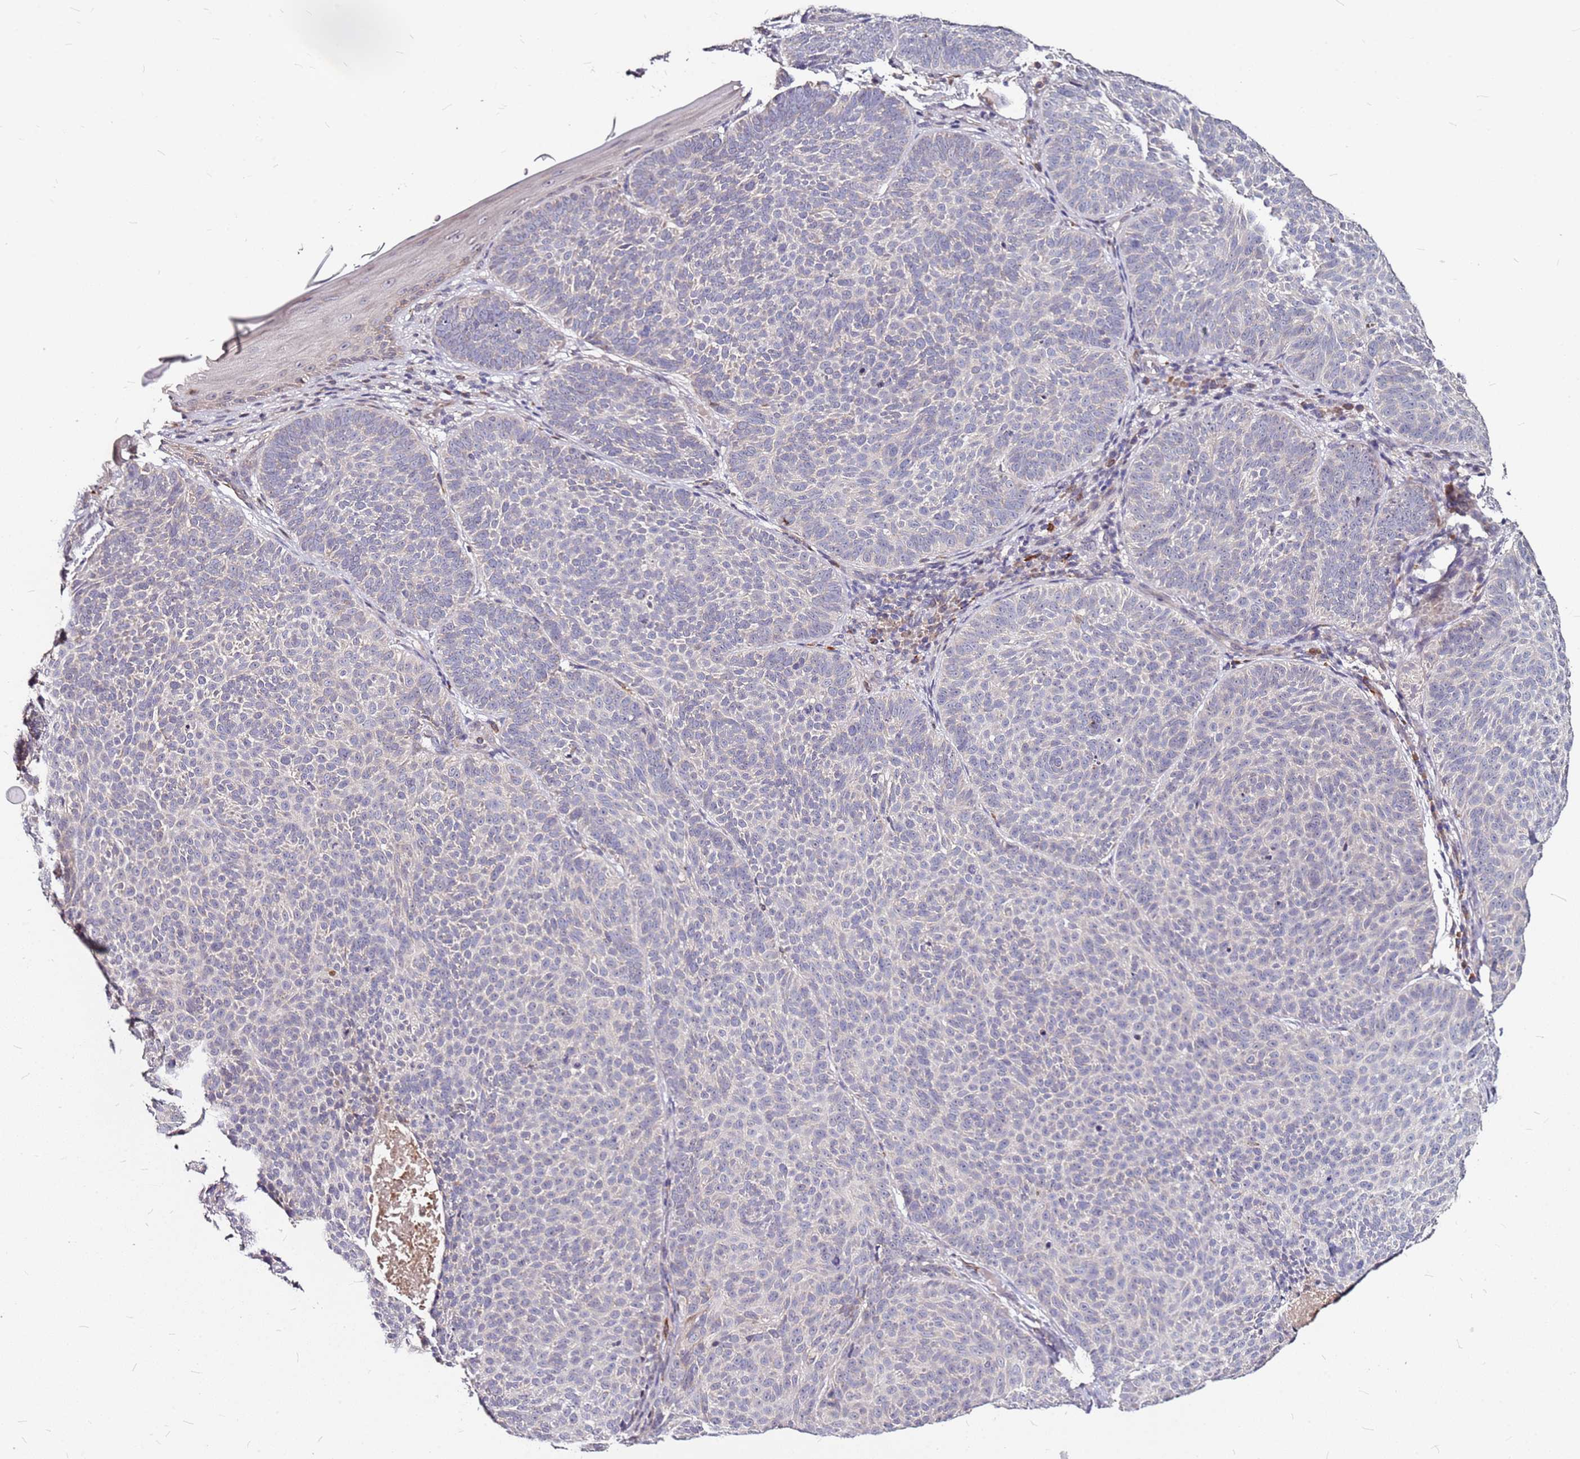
{"staining": {"intensity": "negative", "quantity": "none", "location": "none"}, "tissue": "skin cancer", "cell_type": "Tumor cells", "image_type": "cancer", "snomed": [{"axis": "morphology", "description": "Basal cell carcinoma"}, {"axis": "topography", "description": "Skin"}], "caption": "This is an immunohistochemistry micrograph of basal cell carcinoma (skin). There is no staining in tumor cells.", "gene": "DCDC2C", "patient": {"sex": "male", "age": 85}}